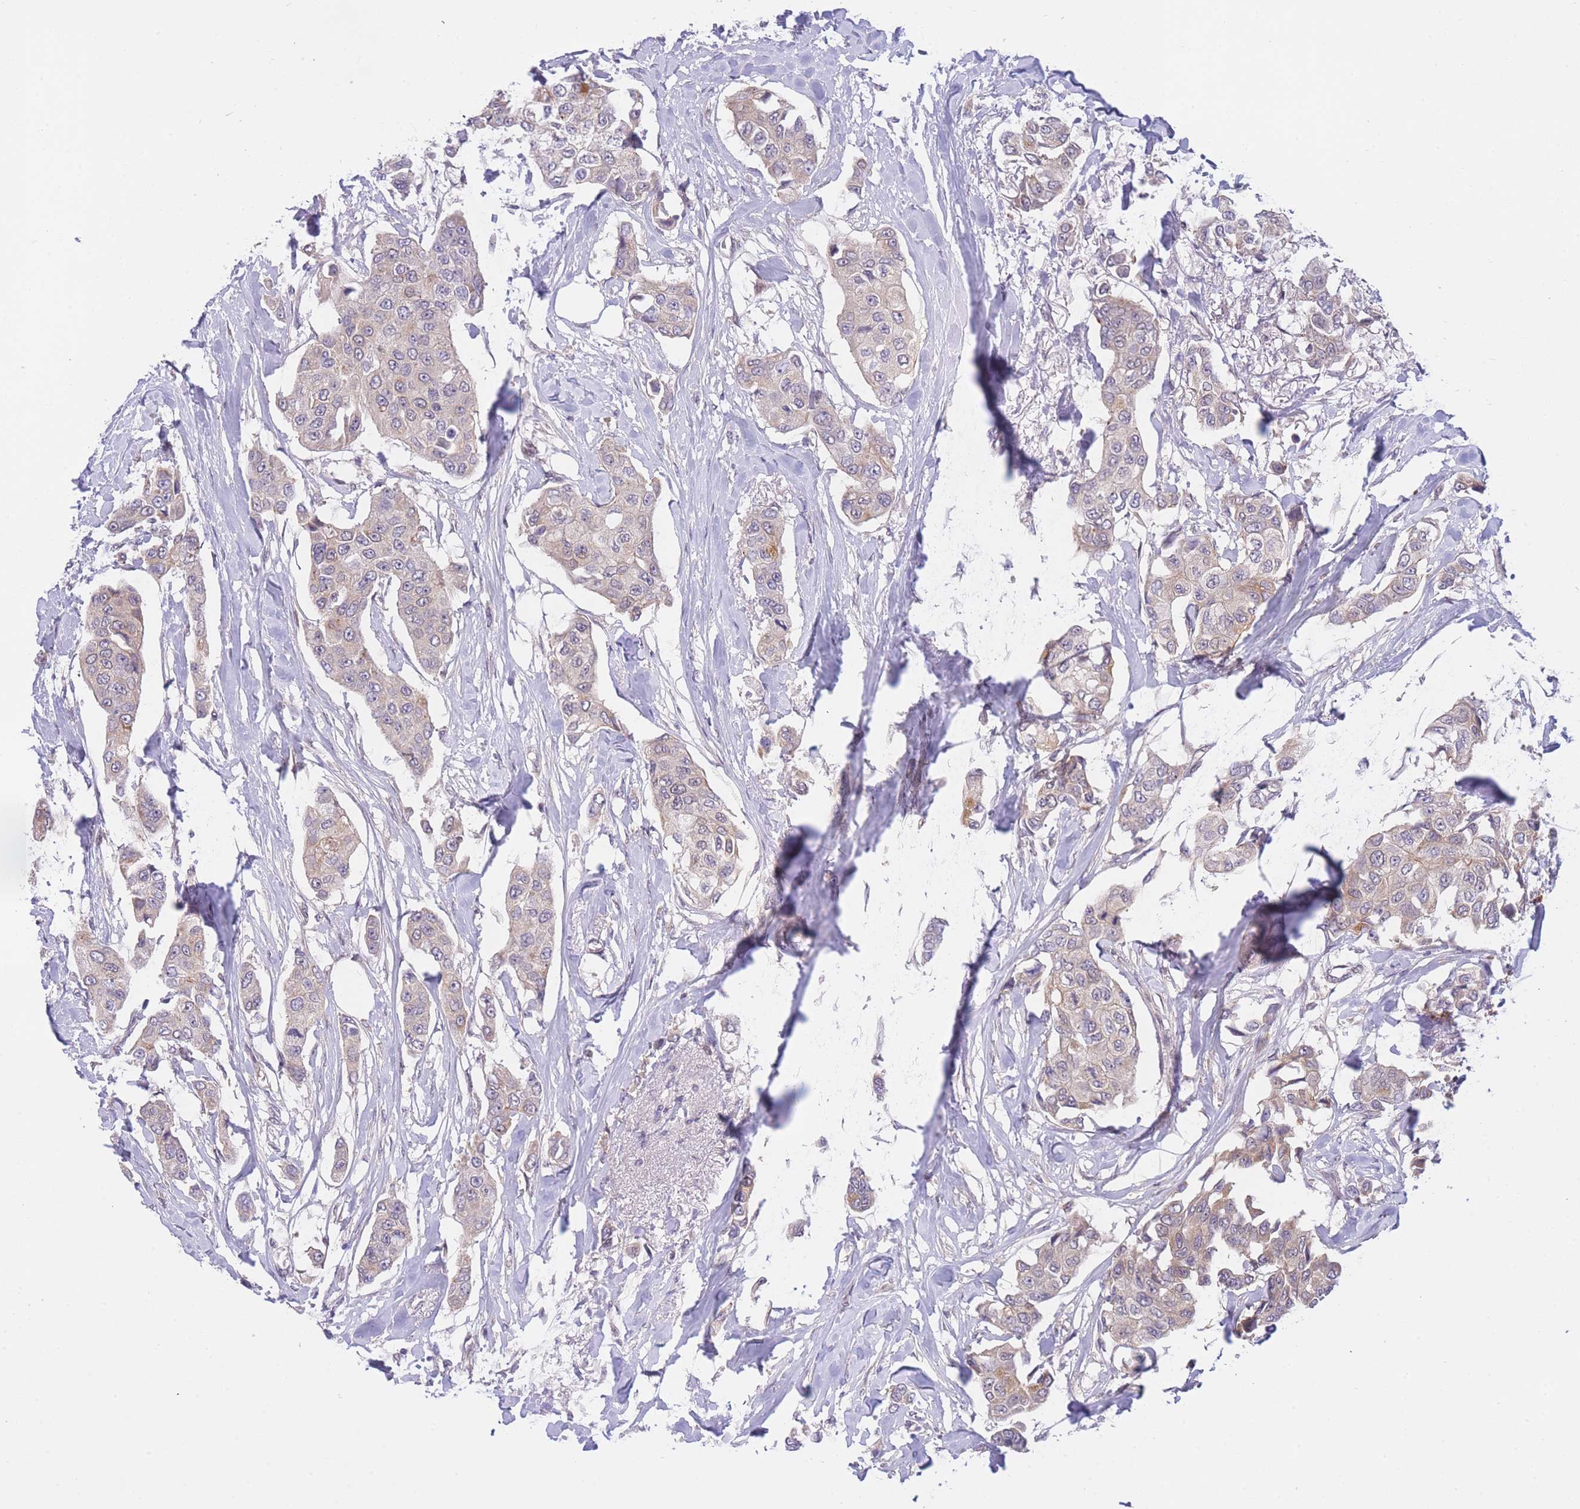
{"staining": {"intensity": "weak", "quantity": "<25%", "location": "cytoplasmic/membranous"}, "tissue": "breast cancer", "cell_type": "Tumor cells", "image_type": "cancer", "snomed": [{"axis": "morphology", "description": "Duct carcinoma"}, {"axis": "topography", "description": "Breast"}], "caption": "This photomicrograph is of intraductal carcinoma (breast) stained with immunohistochemistry to label a protein in brown with the nuclei are counter-stained blue. There is no positivity in tumor cells. (IHC, brightfield microscopy, high magnification).", "gene": "CDC25B", "patient": {"sex": "female", "age": 80}}